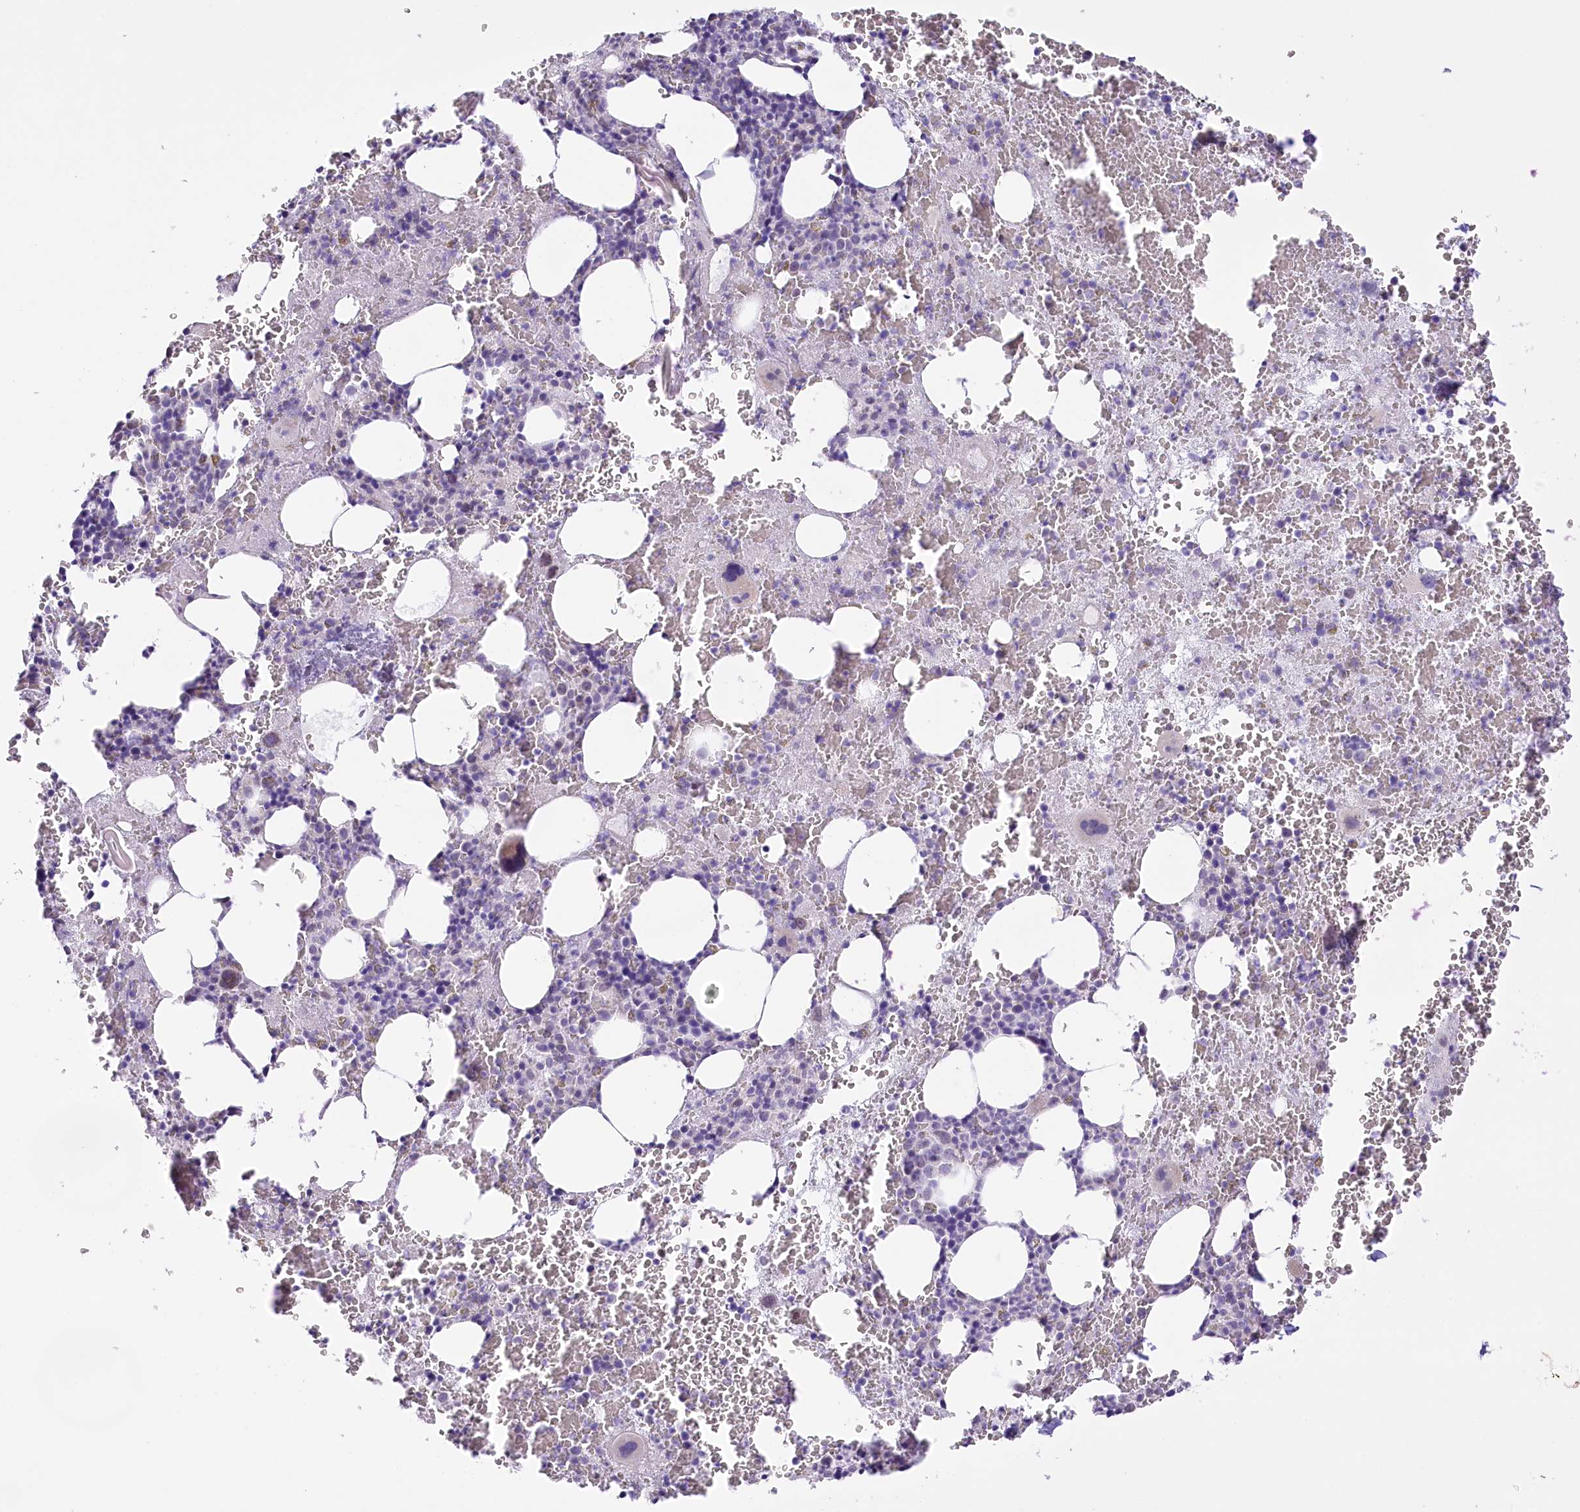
{"staining": {"intensity": "weak", "quantity": "<25%", "location": "cytoplasmic/membranous,nuclear"}, "tissue": "bone marrow", "cell_type": "Hematopoietic cells", "image_type": "normal", "snomed": [{"axis": "morphology", "description": "Normal tissue, NOS"}, {"axis": "topography", "description": "Bone marrow"}], "caption": "DAB immunohistochemical staining of normal human bone marrow displays no significant expression in hematopoietic cells.", "gene": "SLC39A10", "patient": {"sex": "male", "age": 36}}